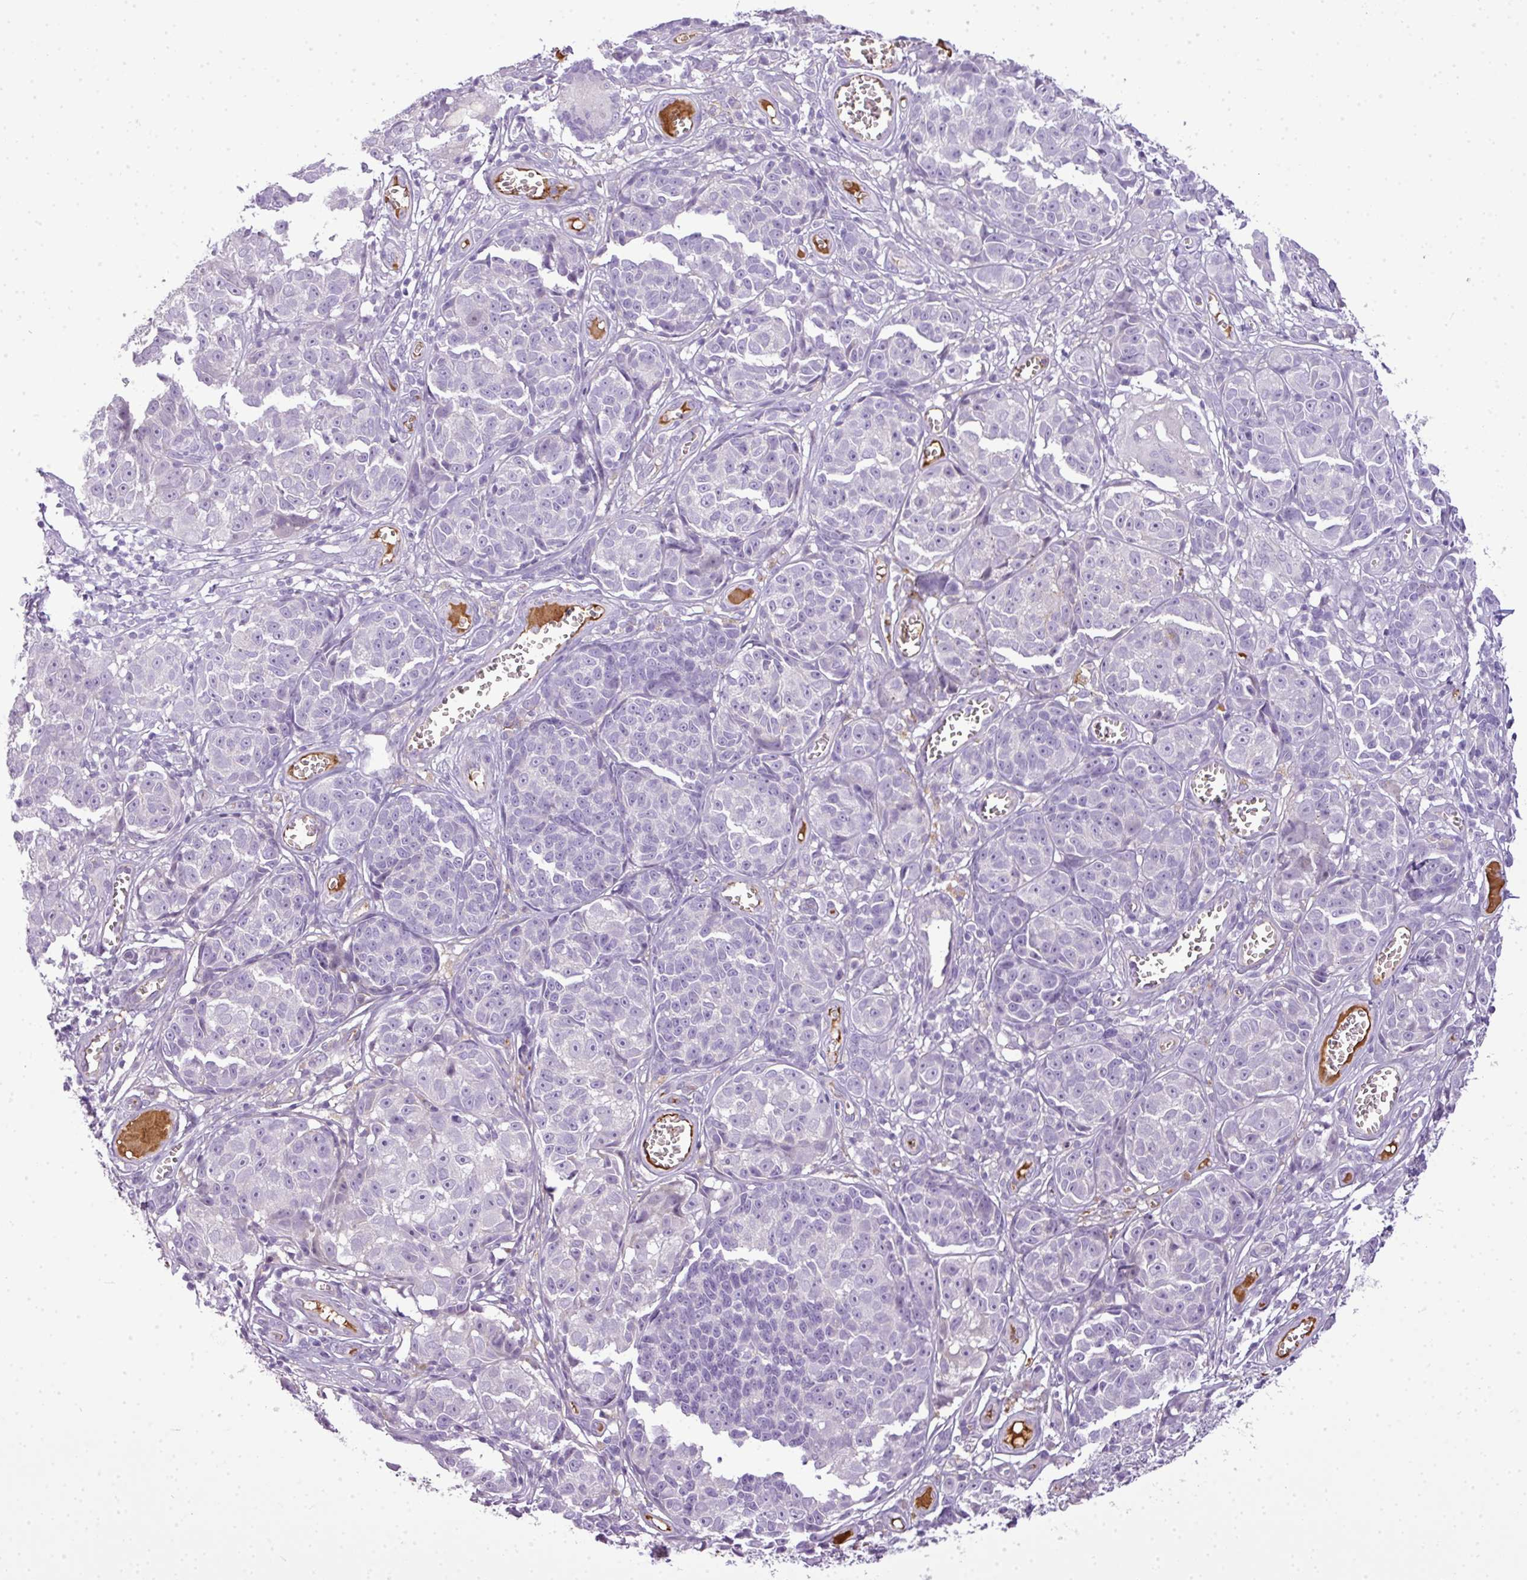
{"staining": {"intensity": "negative", "quantity": "none", "location": "none"}, "tissue": "melanoma", "cell_type": "Tumor cells", "image_type": "cancer", "snomed": [{"axis": "morphology", "description": "Malignant melanoma, NOS"}, {"axis": "topography", "description": "Skin"}], "caption": "Image shows no protein expression in tumor cells of malignant melanoma tissue.", "gene": "C4B", "patient": {"sex": "male", "age": 73}}